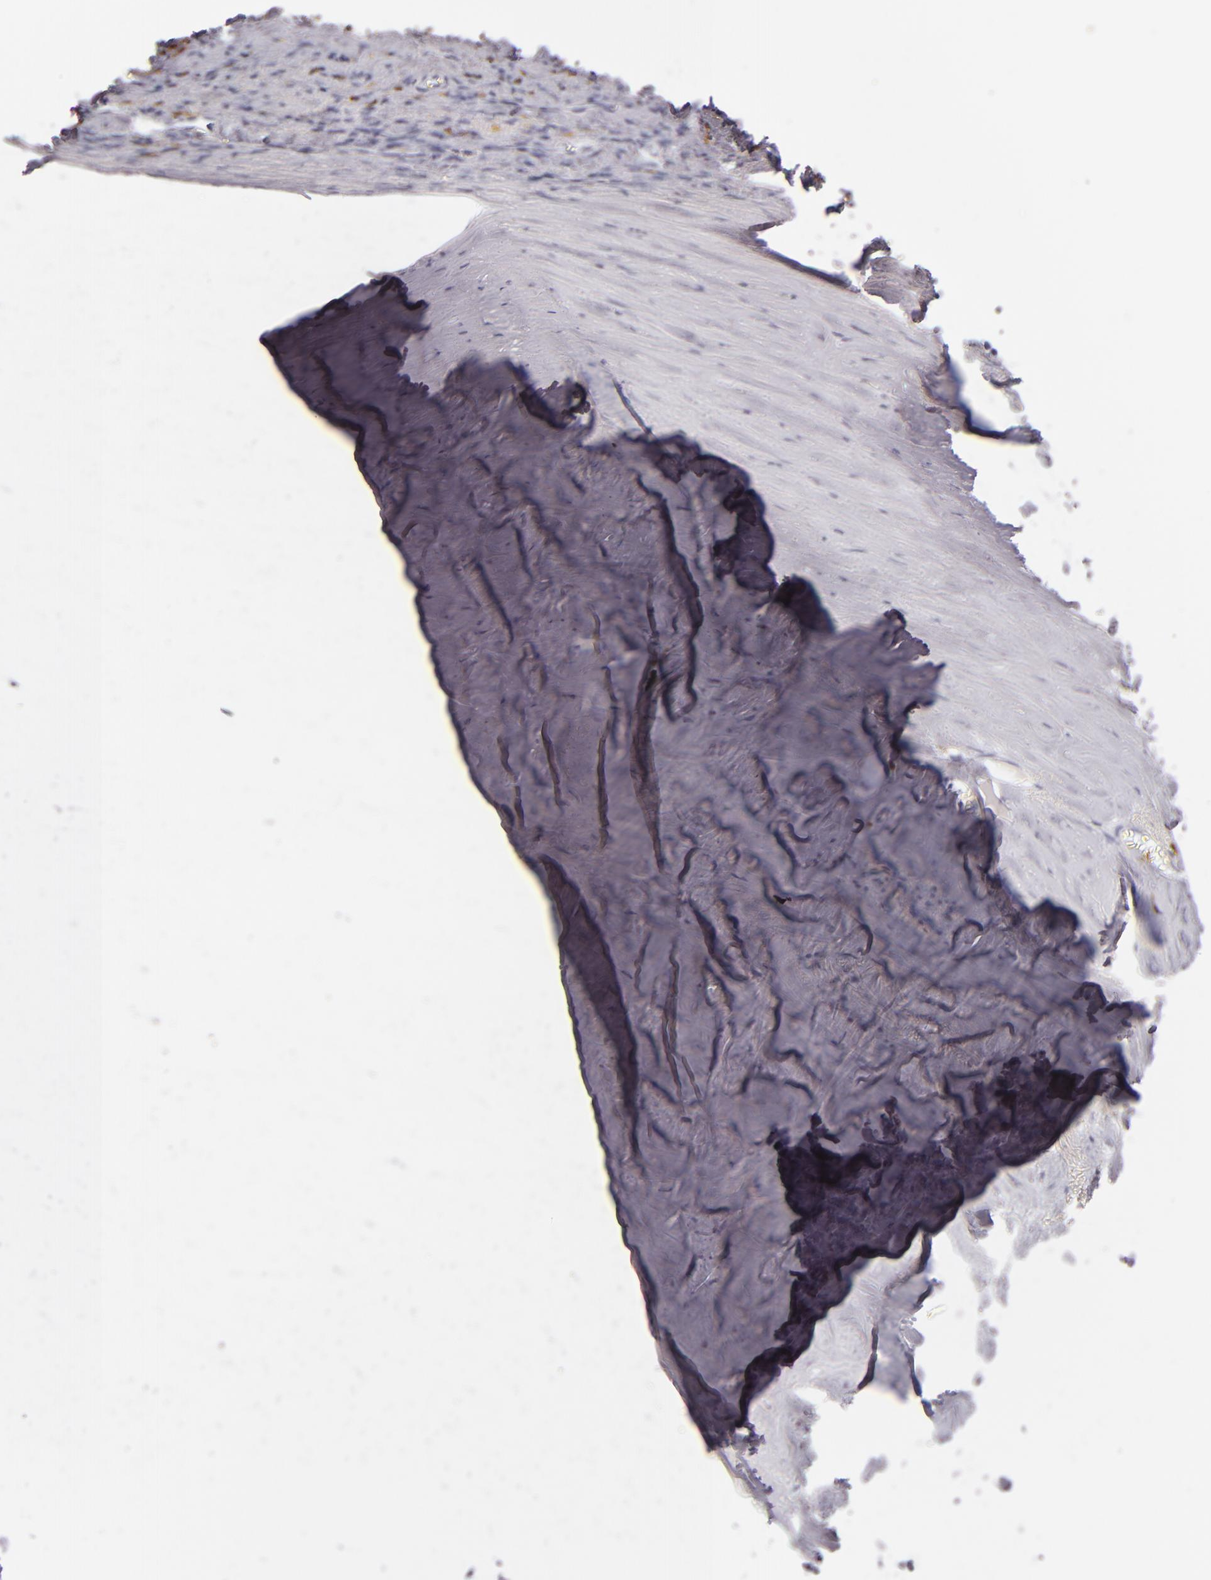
{"staining": {"intensity": "negative", "quantity": "none", "location": "none"}, "tissue": "carcinoid", "cell_type": "Tumor cells", "image_type": "cancer", "snomed": [{"axis": "morphology", "description": "Carcinoid, malignant, NOS"}, {"axis": "topography", "description": "Small intestine"}], "caption": "Immunohistochemical staining of human carcinoid demonstrates no significant expression in tumor cells.", "gene": "LAT", "patient": {"sex": "male", "age": 63}}